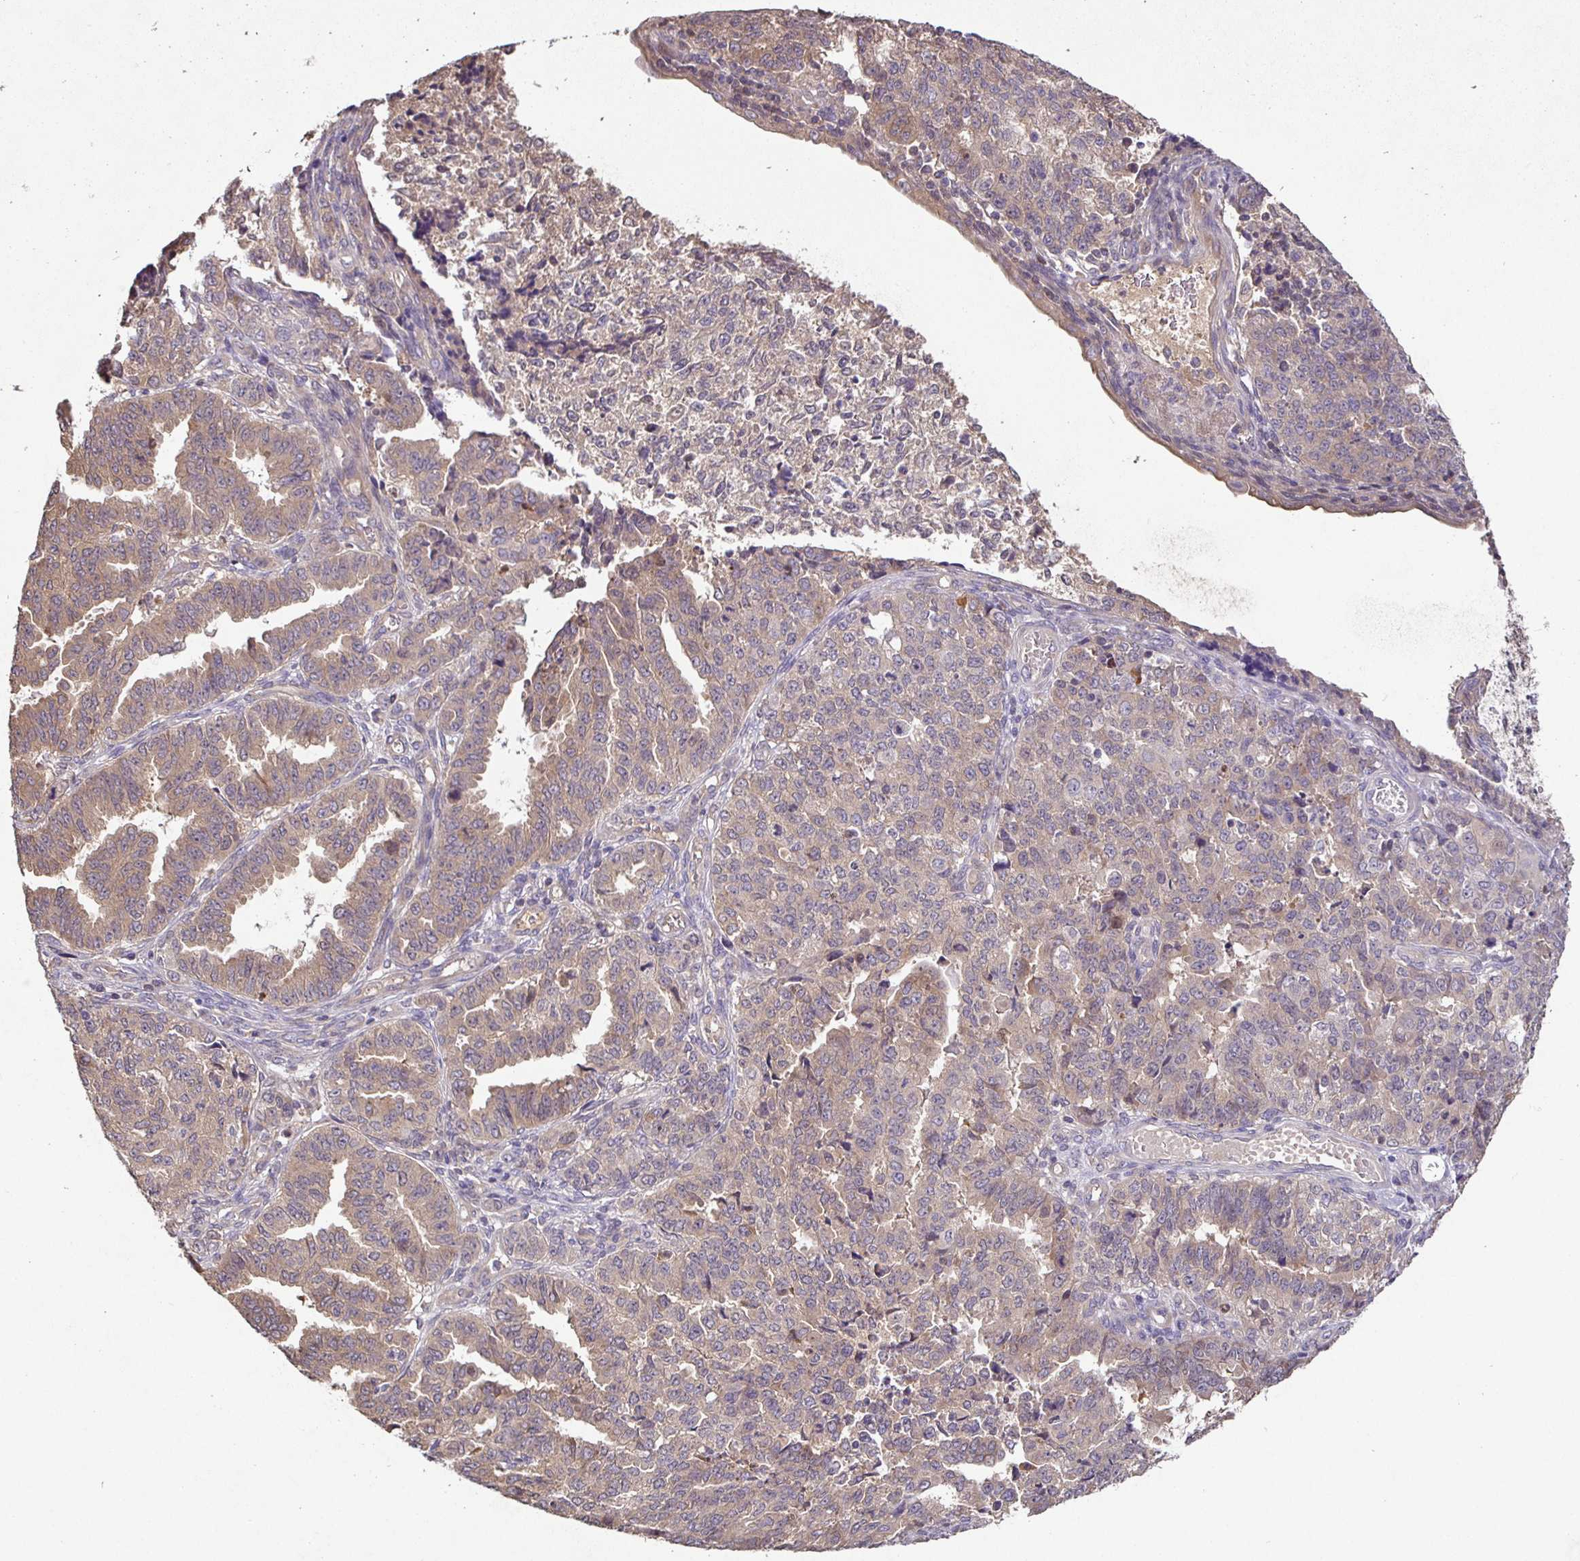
{"staining": {"intensity": "moderate", "quantity": ">75%", "location": "cytoplasmic/membranous,nuclear"}, "tissue": "endometrial cancer", "cell_type": "Tumor cells", "image_type": "cancer", "snomed": [{"axis": "morphology", "description": "Adenocarcinoma, NOS"}, {"axis": "topography", "description": "Endometrium"}], "caption": "A brown stain labels moderate cytoplasmic/membranous and nuclear positivity of a protein in human endometrial cancer (adenocarcinoma) tumor cells. (IHC, brightfield microscopy, high magnification).", "gene": "SHISA4", "patient": {"sex": "female", "age": 50}}